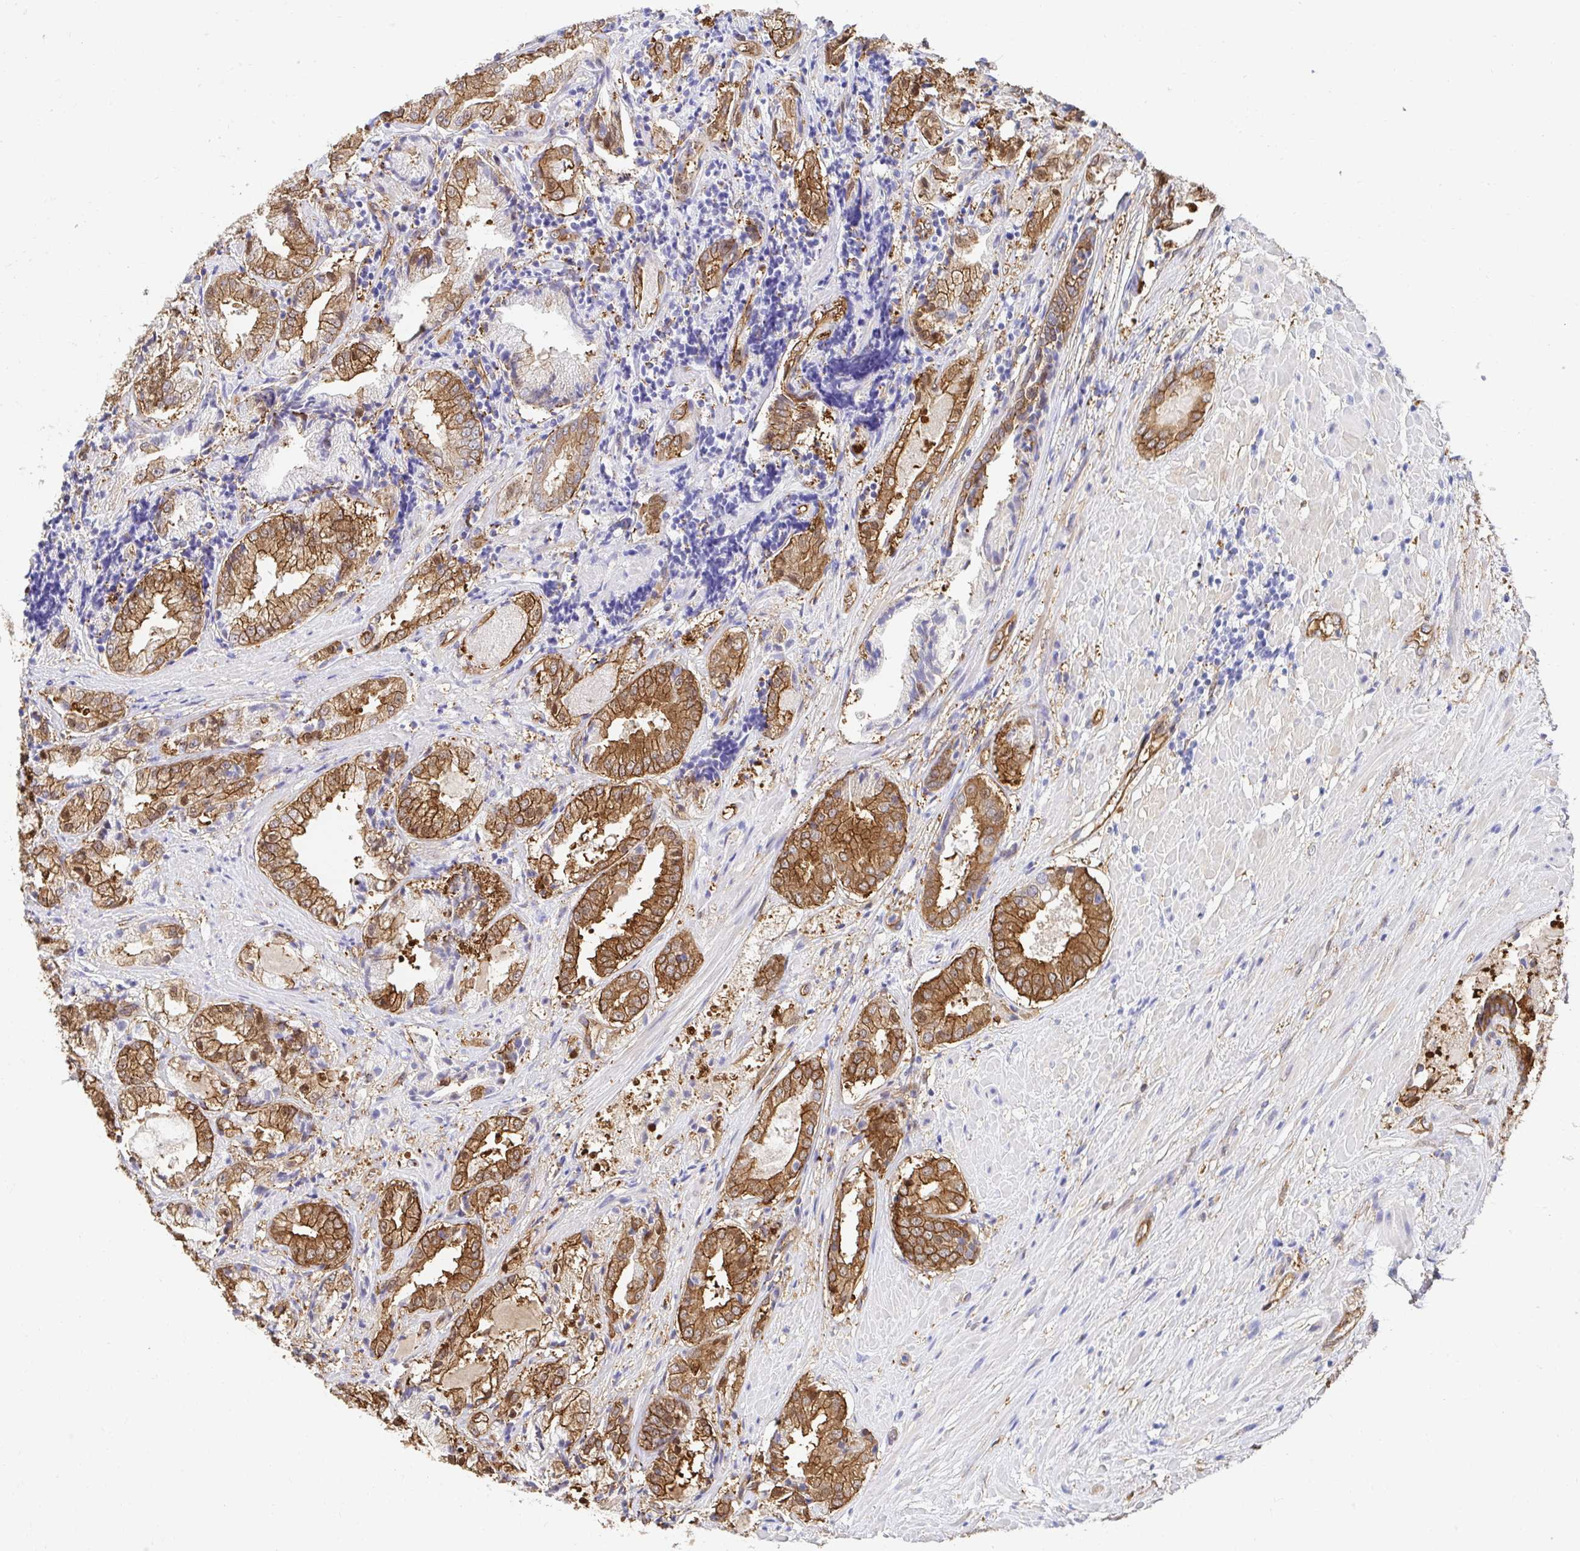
{"staining": {"intensity": "moderate", "quantity": ">75%", "location": "cytoplasmic/membranous"}, "tissue": "prostate cancer", "cell_type": "Tumor cells", "image_type": "cancer", "snomed": [{"axis": "morphology", "description": "Adenocarcinoma, High grade"}, {"axis": "topography", "description": "Prostate"}], "caption": "A photomicrograph of human prostate high-grade adenocarcinoma stained for a protein shows moderate cytoplasmic/membranous brown staining in tumor cells.", "gene": "CTTN", "patient": {"sex": "male", "age": 61}}